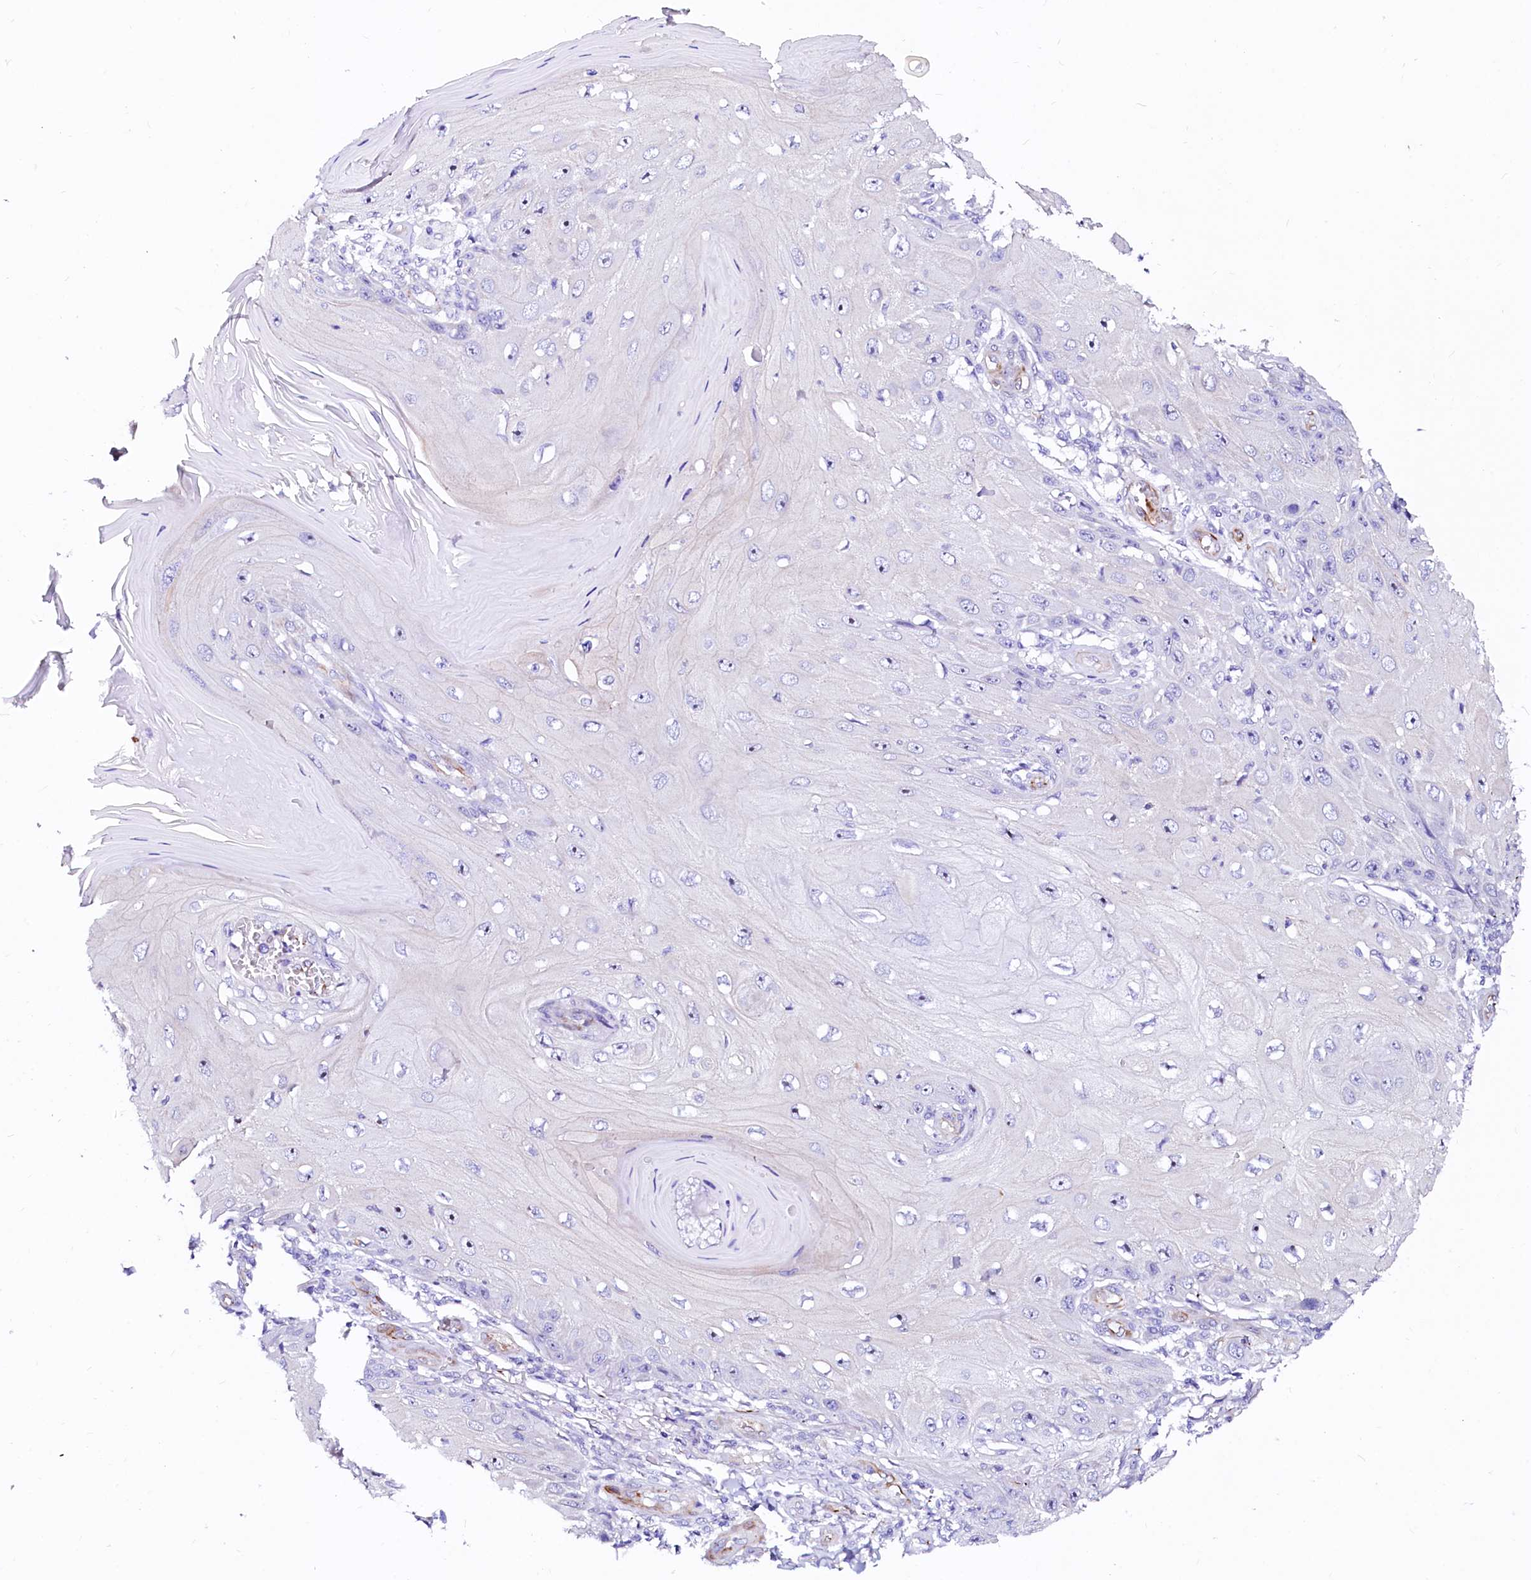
{"staining": {"intensity": "negative", "quantity": "none", "location": "none"}, "tissue": "skin cancer", "cell_type": "Tumor cells", "image_type": "cancer", "snomed": [{"axis": "morphology", "description": "Squamous cell carcinoma, NOS"}, {"axis": "topography", "description": "Skin"}], "caption": "Tumor cells are negative for brown protein staining in skin squamous cell carcinoma.", "gene": "SFR1", "patient": {"sex": "female", "age": 73}}